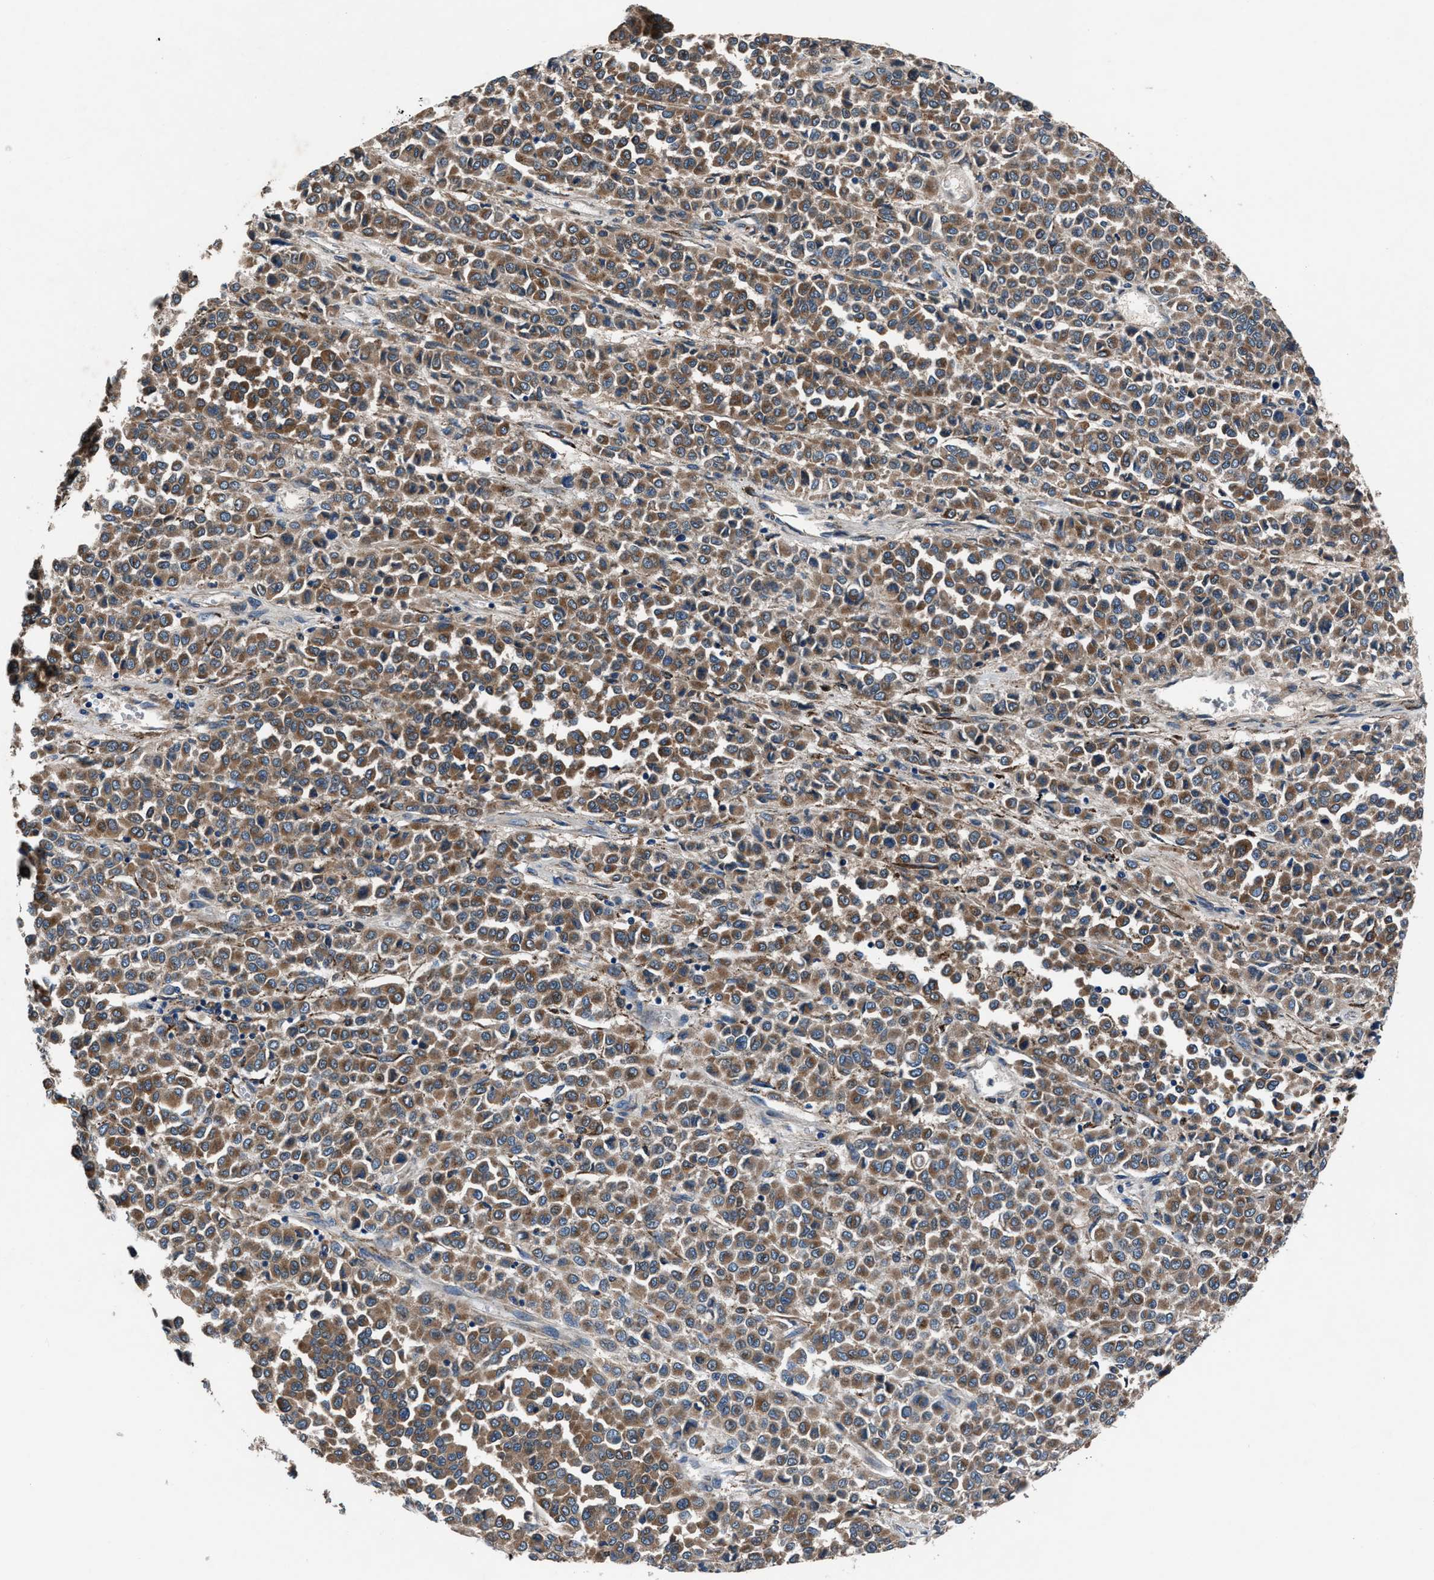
{"staining": {"intensity": "moderate", "quantity": ">75%", "location": "cytoplasmic/membranous"}, "tissue": "melanoma", "cell_type": "Tumor cells", "image_type": "cancer", "snomed": [{"axis": "morphology", "description": "Malignant melanoma, Metastatic site"}, {"axis": "topography", "description": "Pancreas"}], "caption": "The immunohistochemical stain shows moderate cytoplasmic/membranous staining in tumor cells of malignant melanoma (metastatic site) tissue. (Brightfield microscopy of DAB IHC at high magnification).", "gene": "PRTFDC1", "patient": {"sex": "female", "age": 30}}